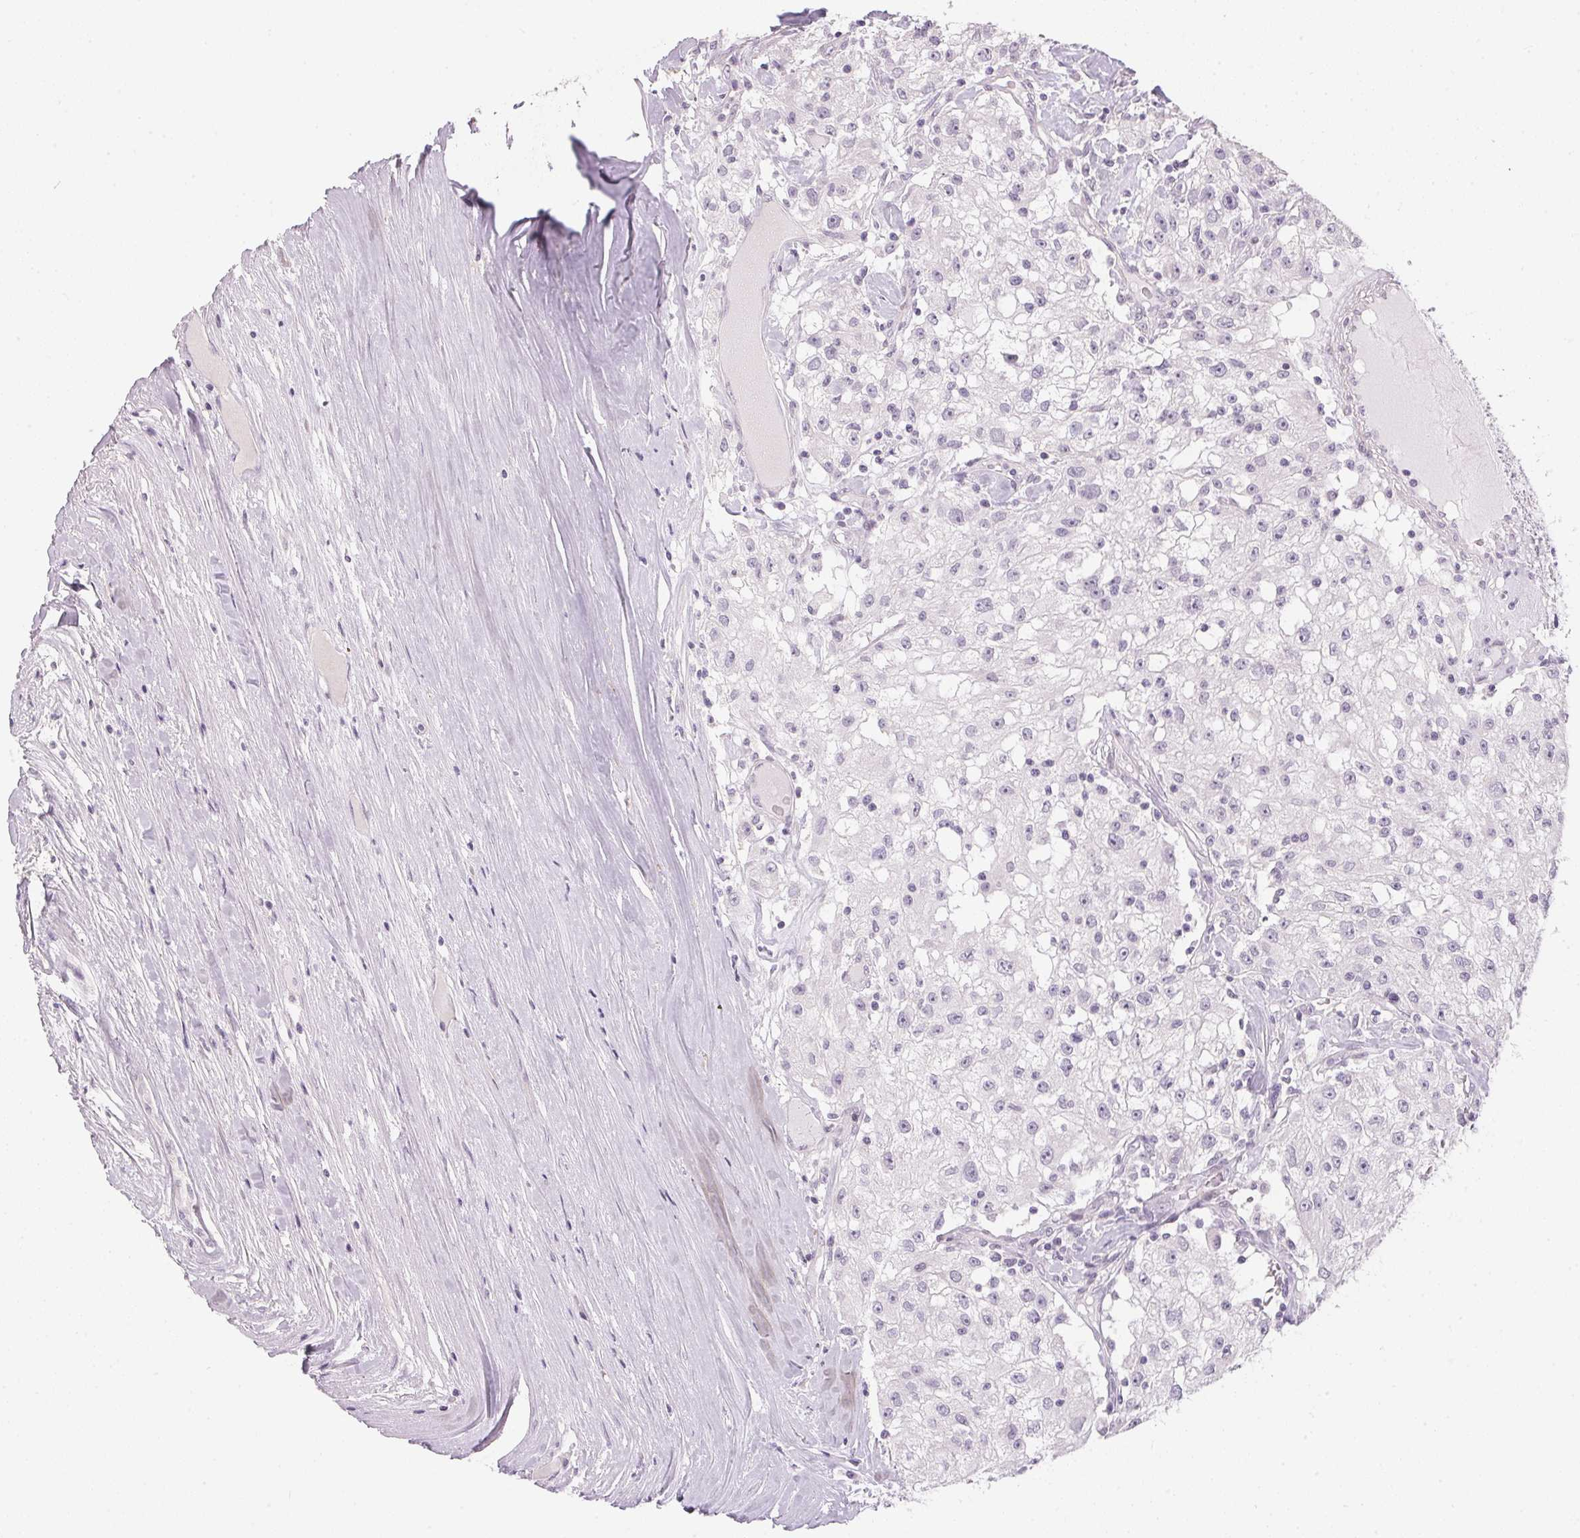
{"staining": {"intensity": "negative", "quantity": "none", "location": "none"}, "tissue": "renal cancer", "cell_type": "Tumor cells", "image_type": "cancer", "snomed": [{"axis": "morphology", "description": "Adenocarcinoma, NOS"}, {"axis": "topography", "description": "Kidney"}], "caption": "This is a micrograph of immunohistochemistry (IHC) staining of adenocarcinoma (renal), which shows no expression in tumor cells. Brightfield microscopy of immunohistochemistry stained with DAB (brown) and hematoxylin (blue), captured at high magnification.", "gene": "GDAP1L1", "patient": {"sex": "female", "age": 67}}